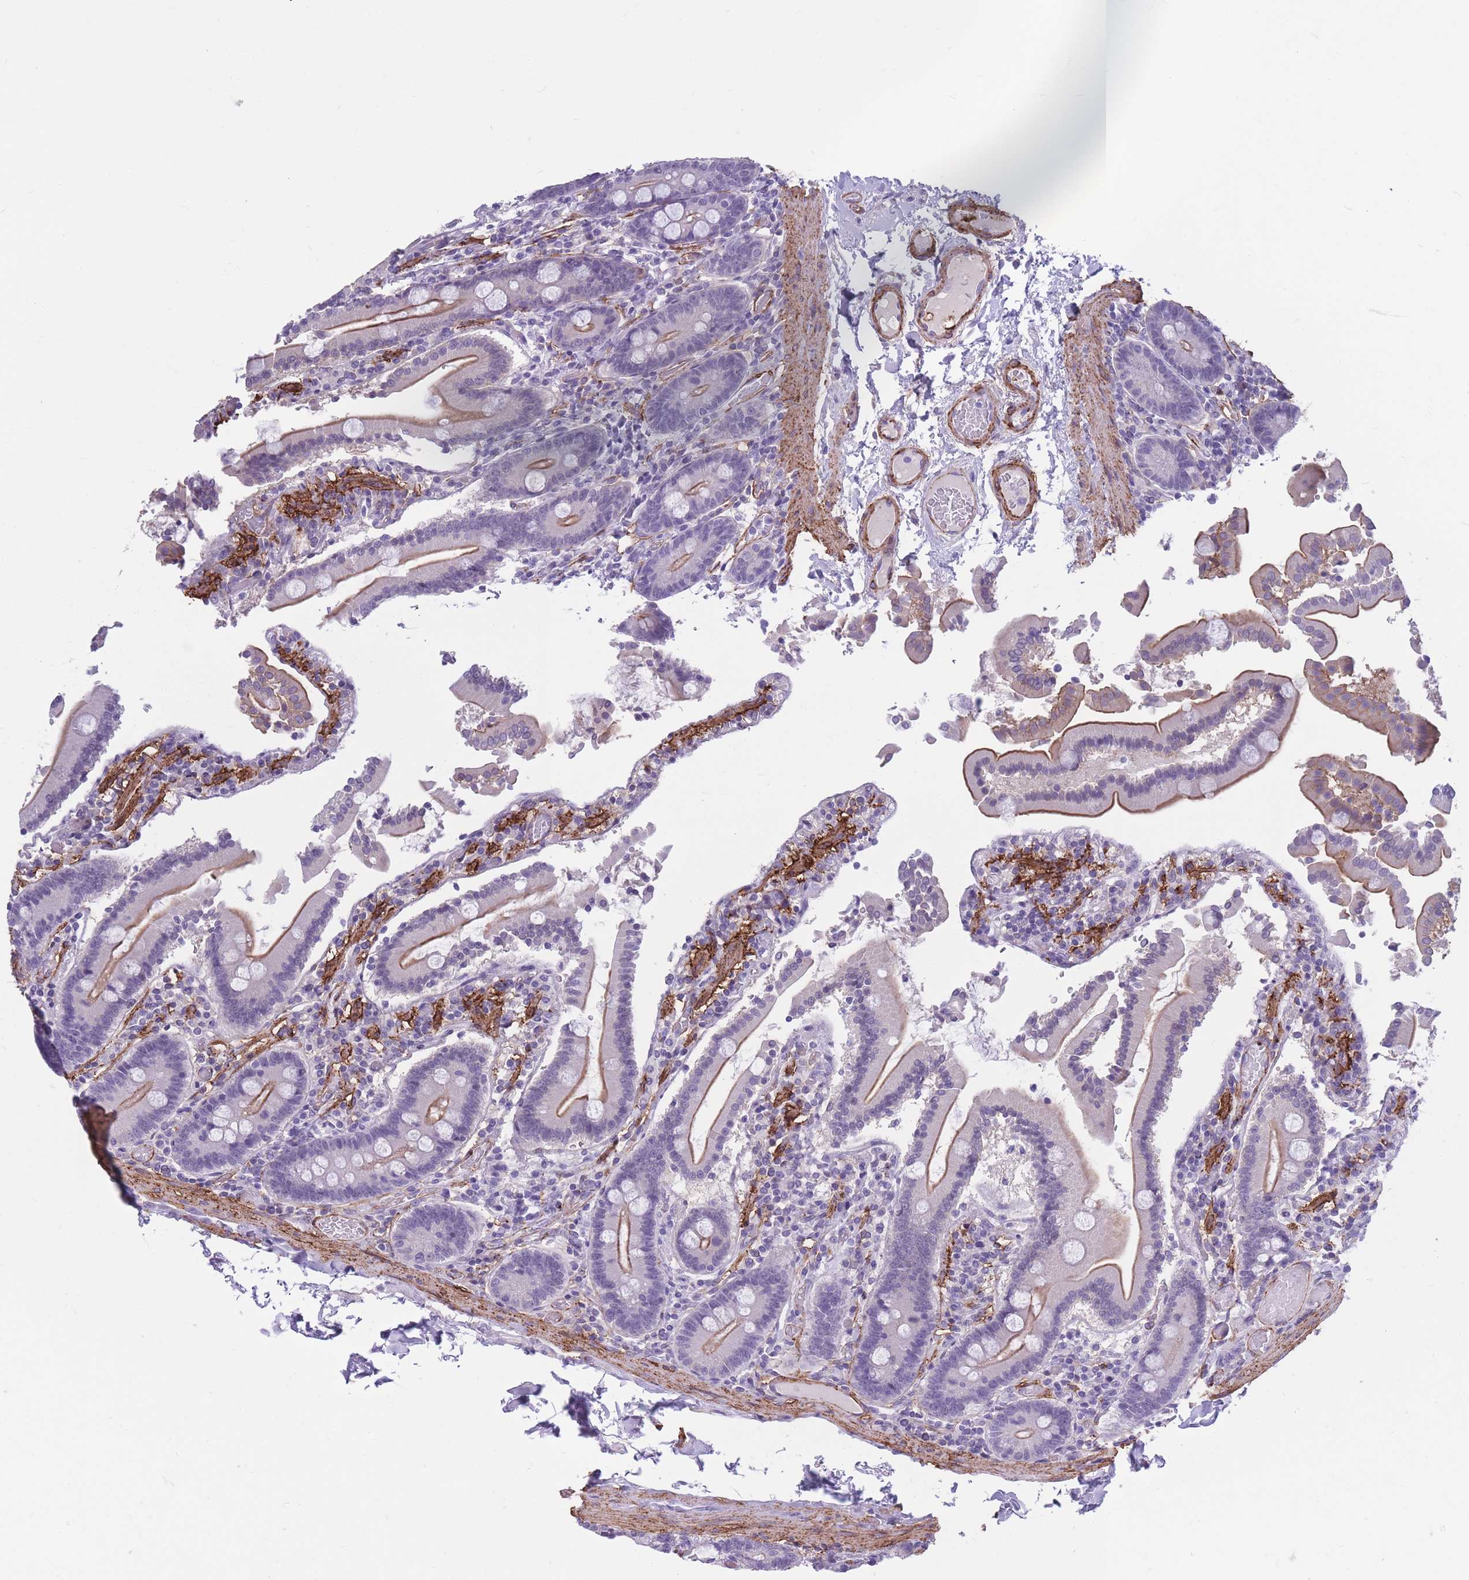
{"staining": {"intensity": "moderate", "quantity": ">75%", "location": "cytoplasmic/membranous"}, "tissue": "duodenum", "cell_type": "Glandular cells", "image_type": "normal", "snomed": [{"axis": "morphology", "description": "Normal tissue, NOS"}, {"axis": "topography", "description": "Duodenum"}], "caption": "Immunohistochemistry (IHC) micrograph of unremarkable duodenum: human duodenum stained using immunohistochemistry (IHC) reveals medium levels of moderate protein expression localized specifically in the cytoplasmic/membranous of glandular cells, appearing as a cytoplasmic/membranous brown color.", "gene": "DPYD", "patient": {"sex": "male", "age": 55}}